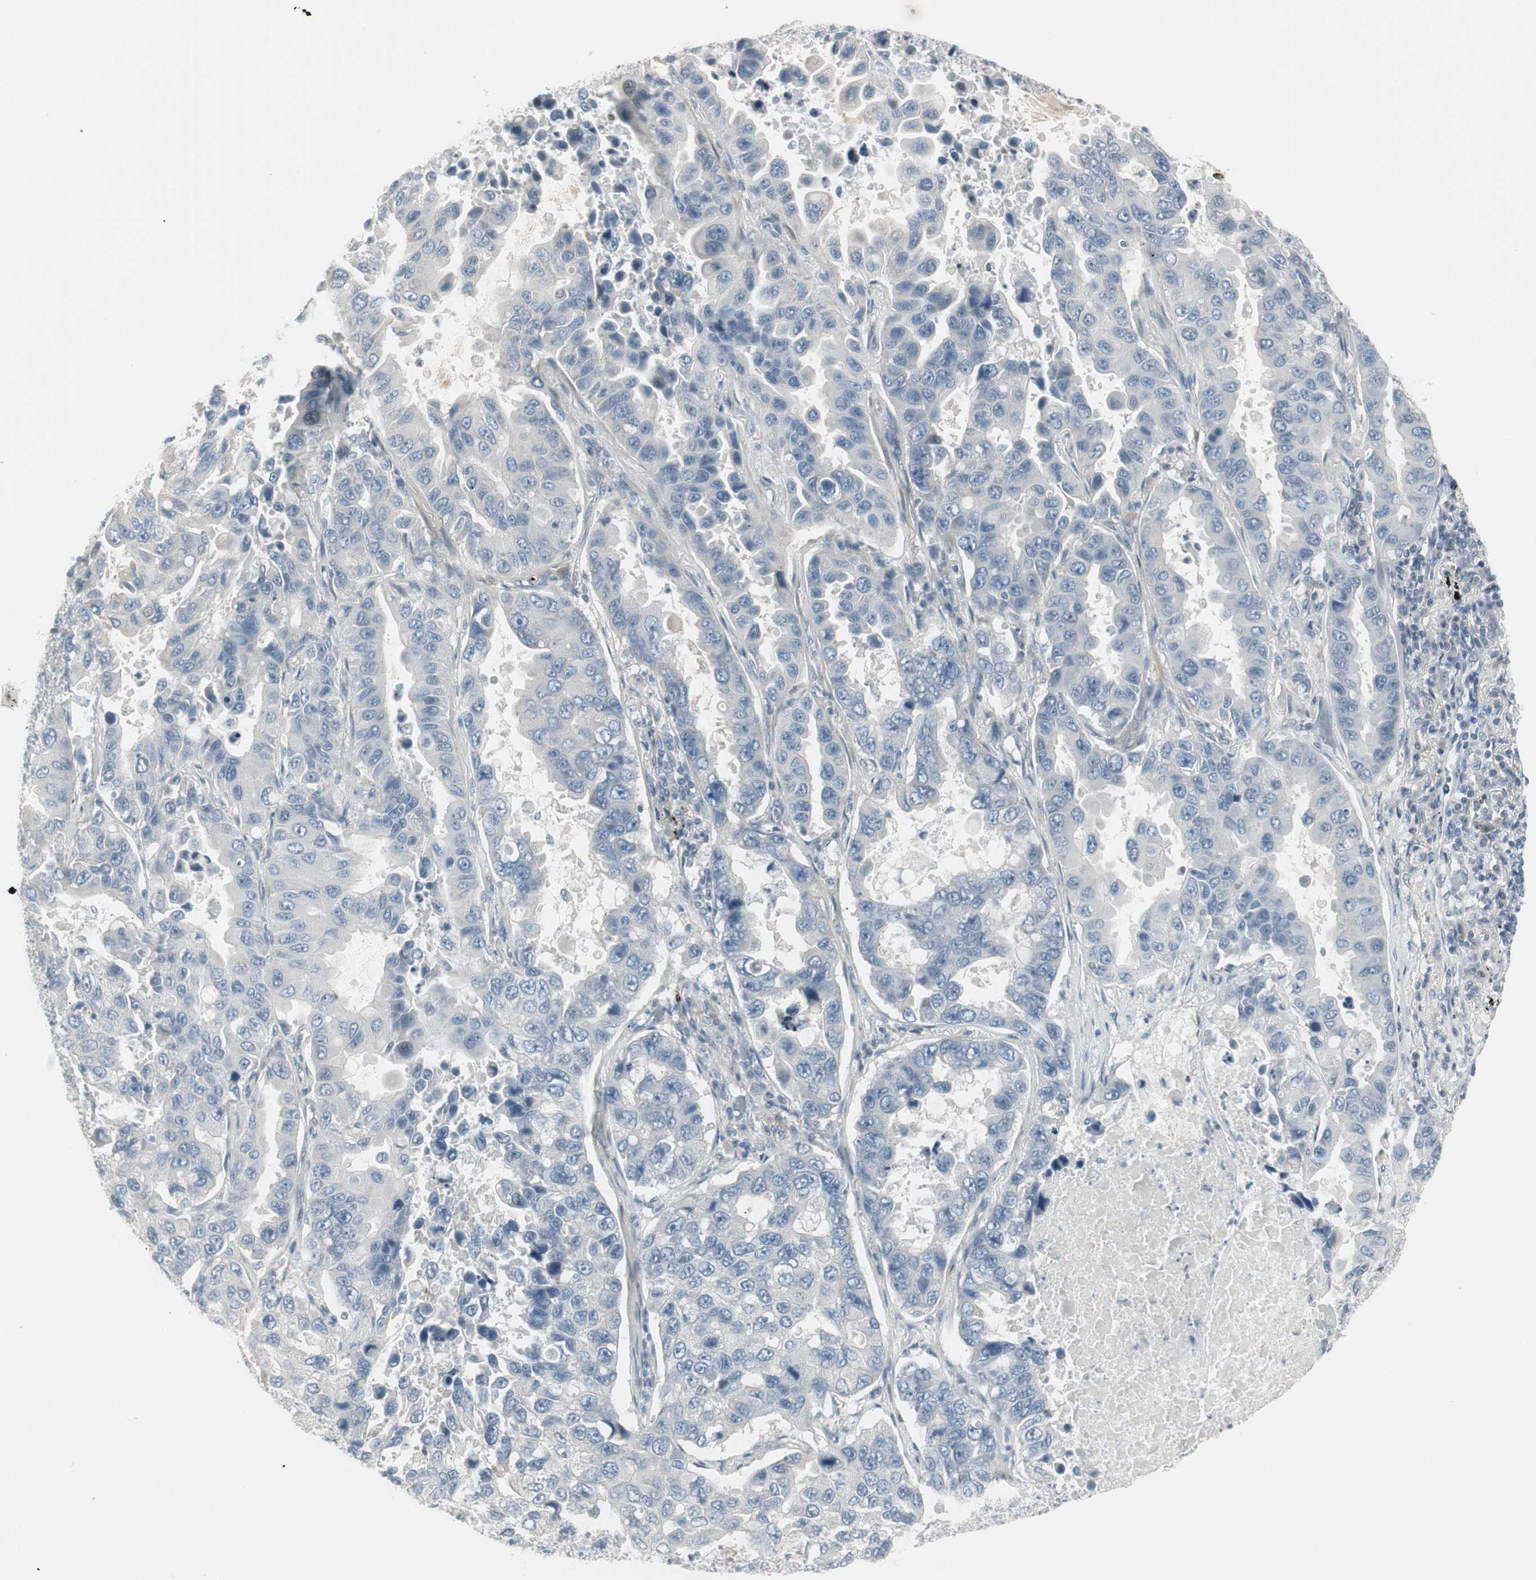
{"staining": {"intensity": "negative", "quantity": "none", "location": "none"}, "tissue": "lung cancer", "cell_type": "Tumor cells", "image_type": "cancer", "snomed": [{"axis": "morphology", "description": "Adenocarcinoma, NOS"}, {"axis": "topography", "description": "Lung"}], "caption": "A photomicrograph of human lung cancer is negative for staining in tumor cells.", "gene": "DMPK", "patient": {"sex": "male", "age": 64}}